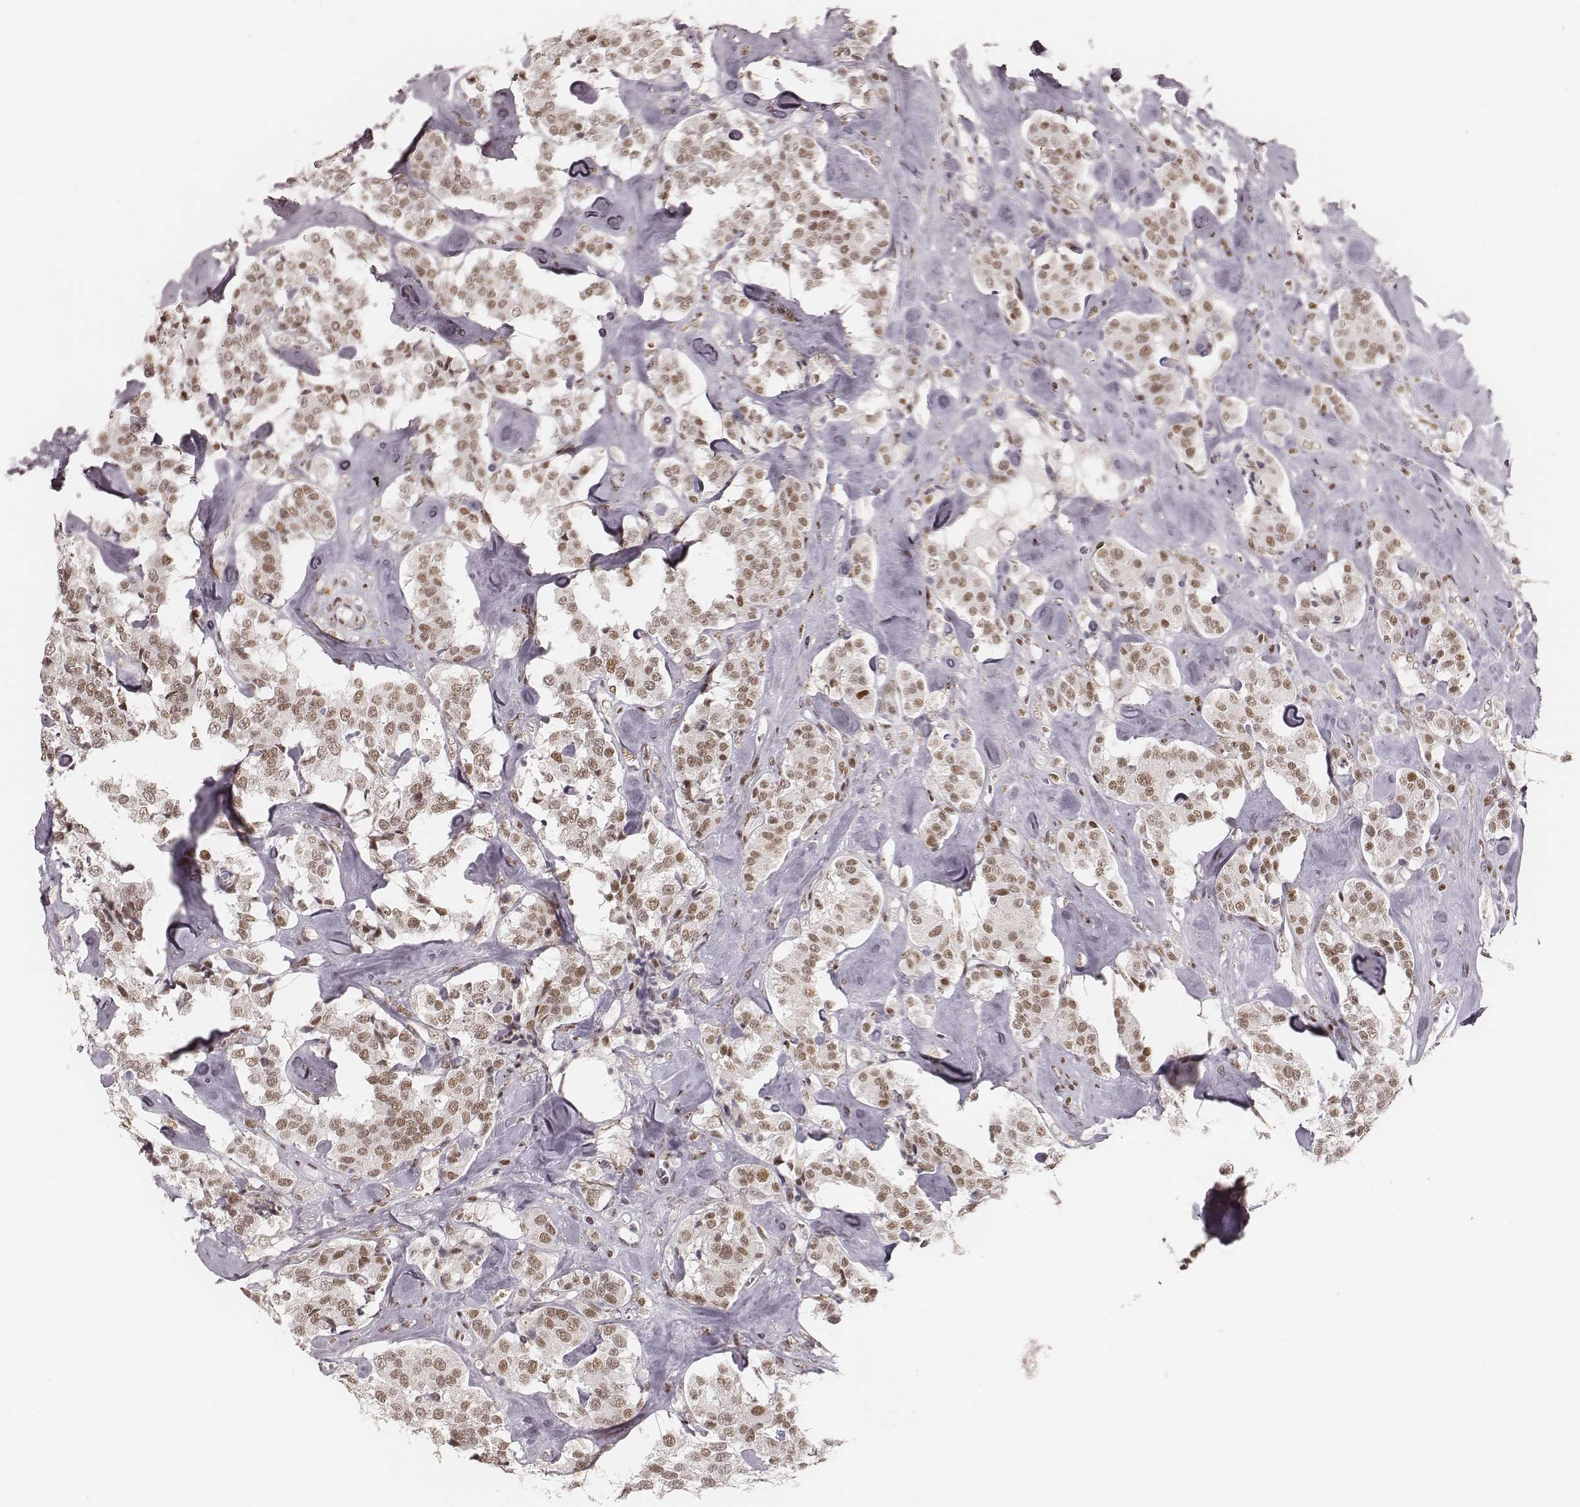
{"staining": {"intensity": "moderate", "quantity": ">75%", "location": "nuclear"}, "tissue": "carcinoid", "cell_type": "Tumor cells", "image_type": "cancer", "snomed": [{"axis": "morphology", "description": "Carcinoid, malignant, NOS"}, {"axis": "topography", "description": "Pancreas"}], "caption": "Protein expression analysis of human carcinoid (malignant) reveals moderate nuclear expression in about >75% of tumor cells. The staining was performed using DAB (3,3'-diaminobenzidine), with brown indicating positive protein expression. Nuclei are stained blue with hematoxylin.", "gene": "HNRNPC", "patient": {"sex": "male", "age": 41}}